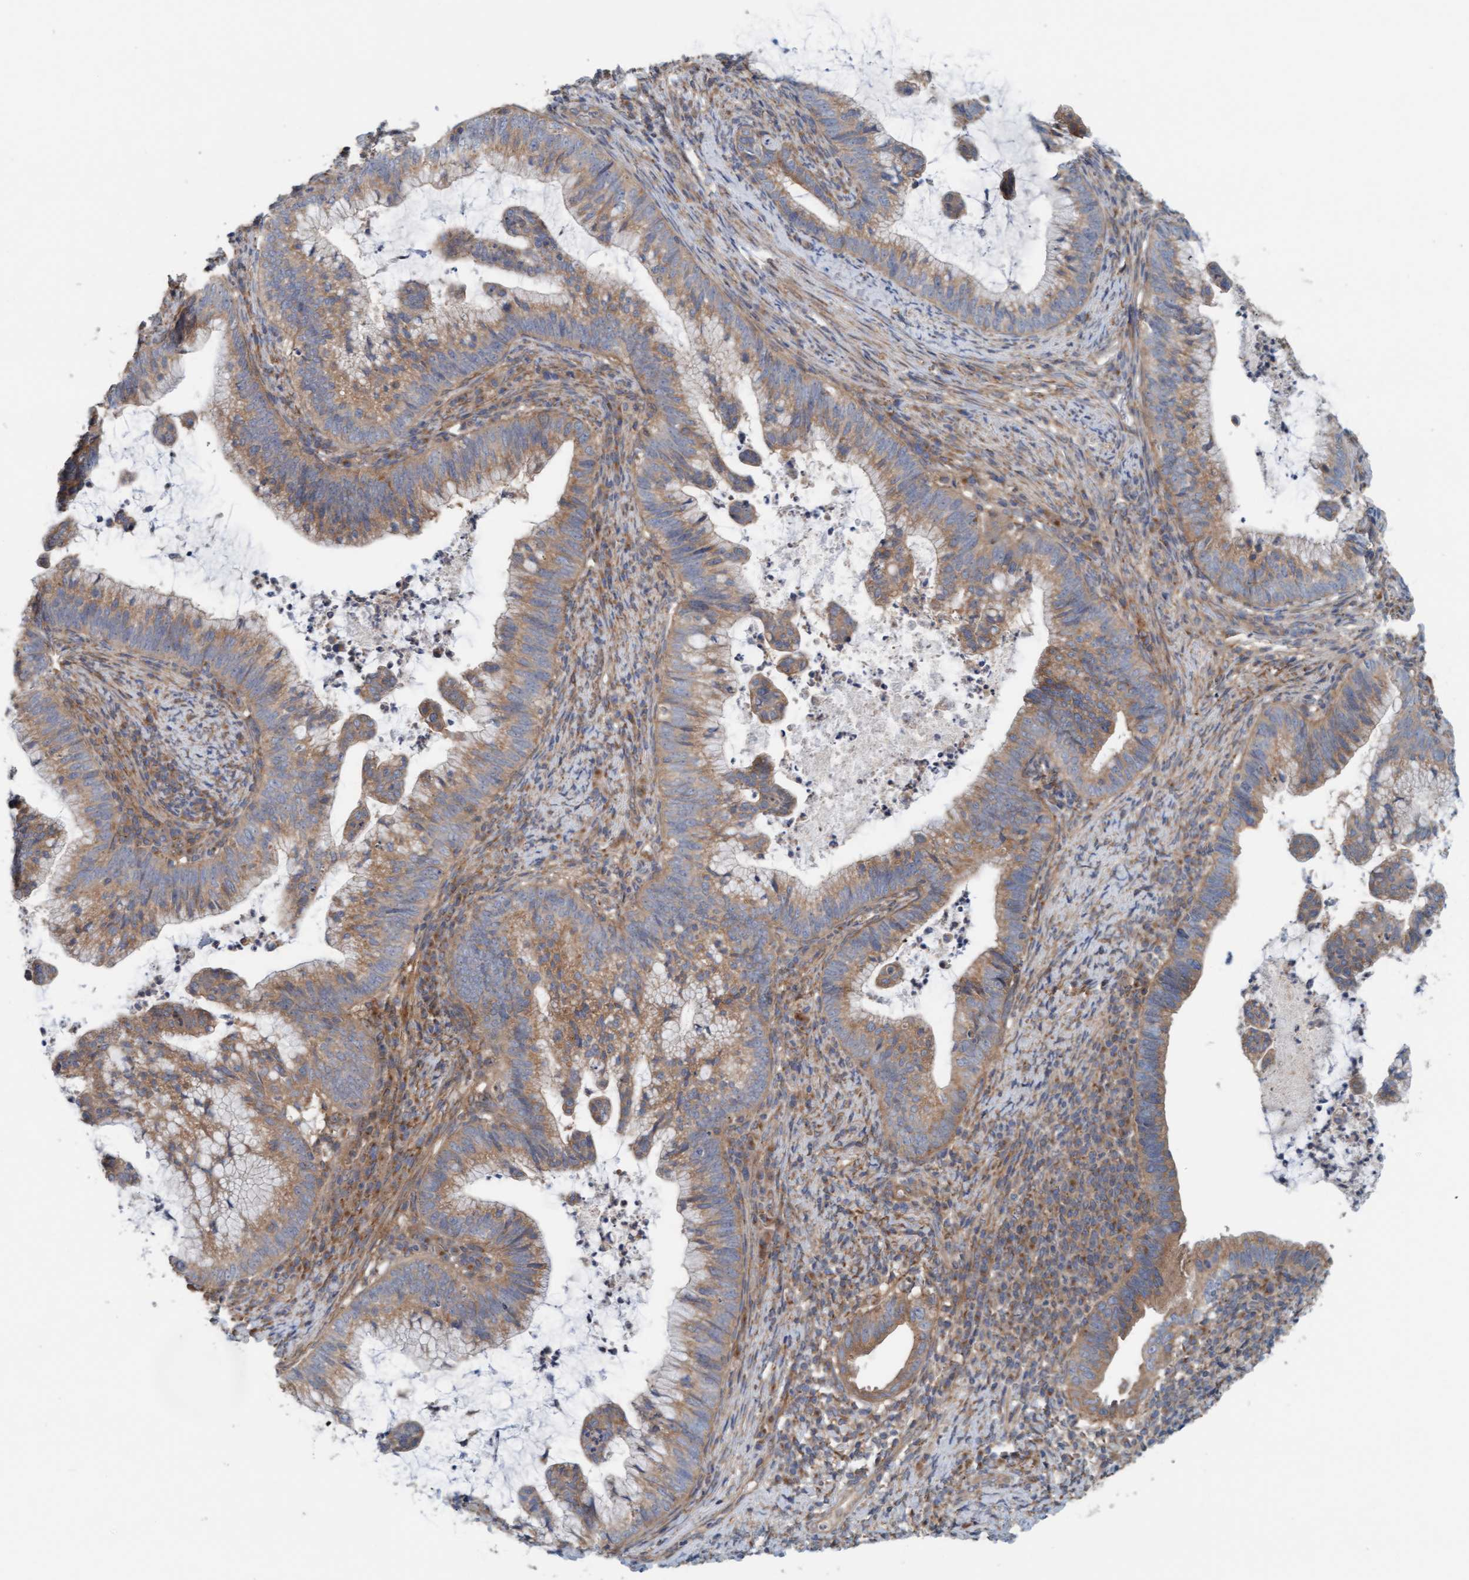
{"staining": {"intensity": "moderate", "quantity": ">75%", "location": "cytoplasmic/membranous"}, "tissue": "cervical cancer", "cell_type": "Tumor cells", "image_type": "cancer", "snomed": [{"axis": "morphology", "description": "Adenocarcinoma, NOS"}, {"axis": "topography", "description": "Cervix"}], "caption": "Immunohistochemistry staining of cervical cancer (adenocarcinoma), which shows medium levels of moderate cytoplasmic/membranous staining in about >75% of tumor cells indicating moderate cytoplasmic/membranous protein positivity. The staining was performed using DAB (3,3'-diaminobenzidine) (brown) for protein detection and nuclei were counterstained in hematoxylin (blue).", "gene": "UBAP1", "patient": {"sex": "female", "age": 36}}